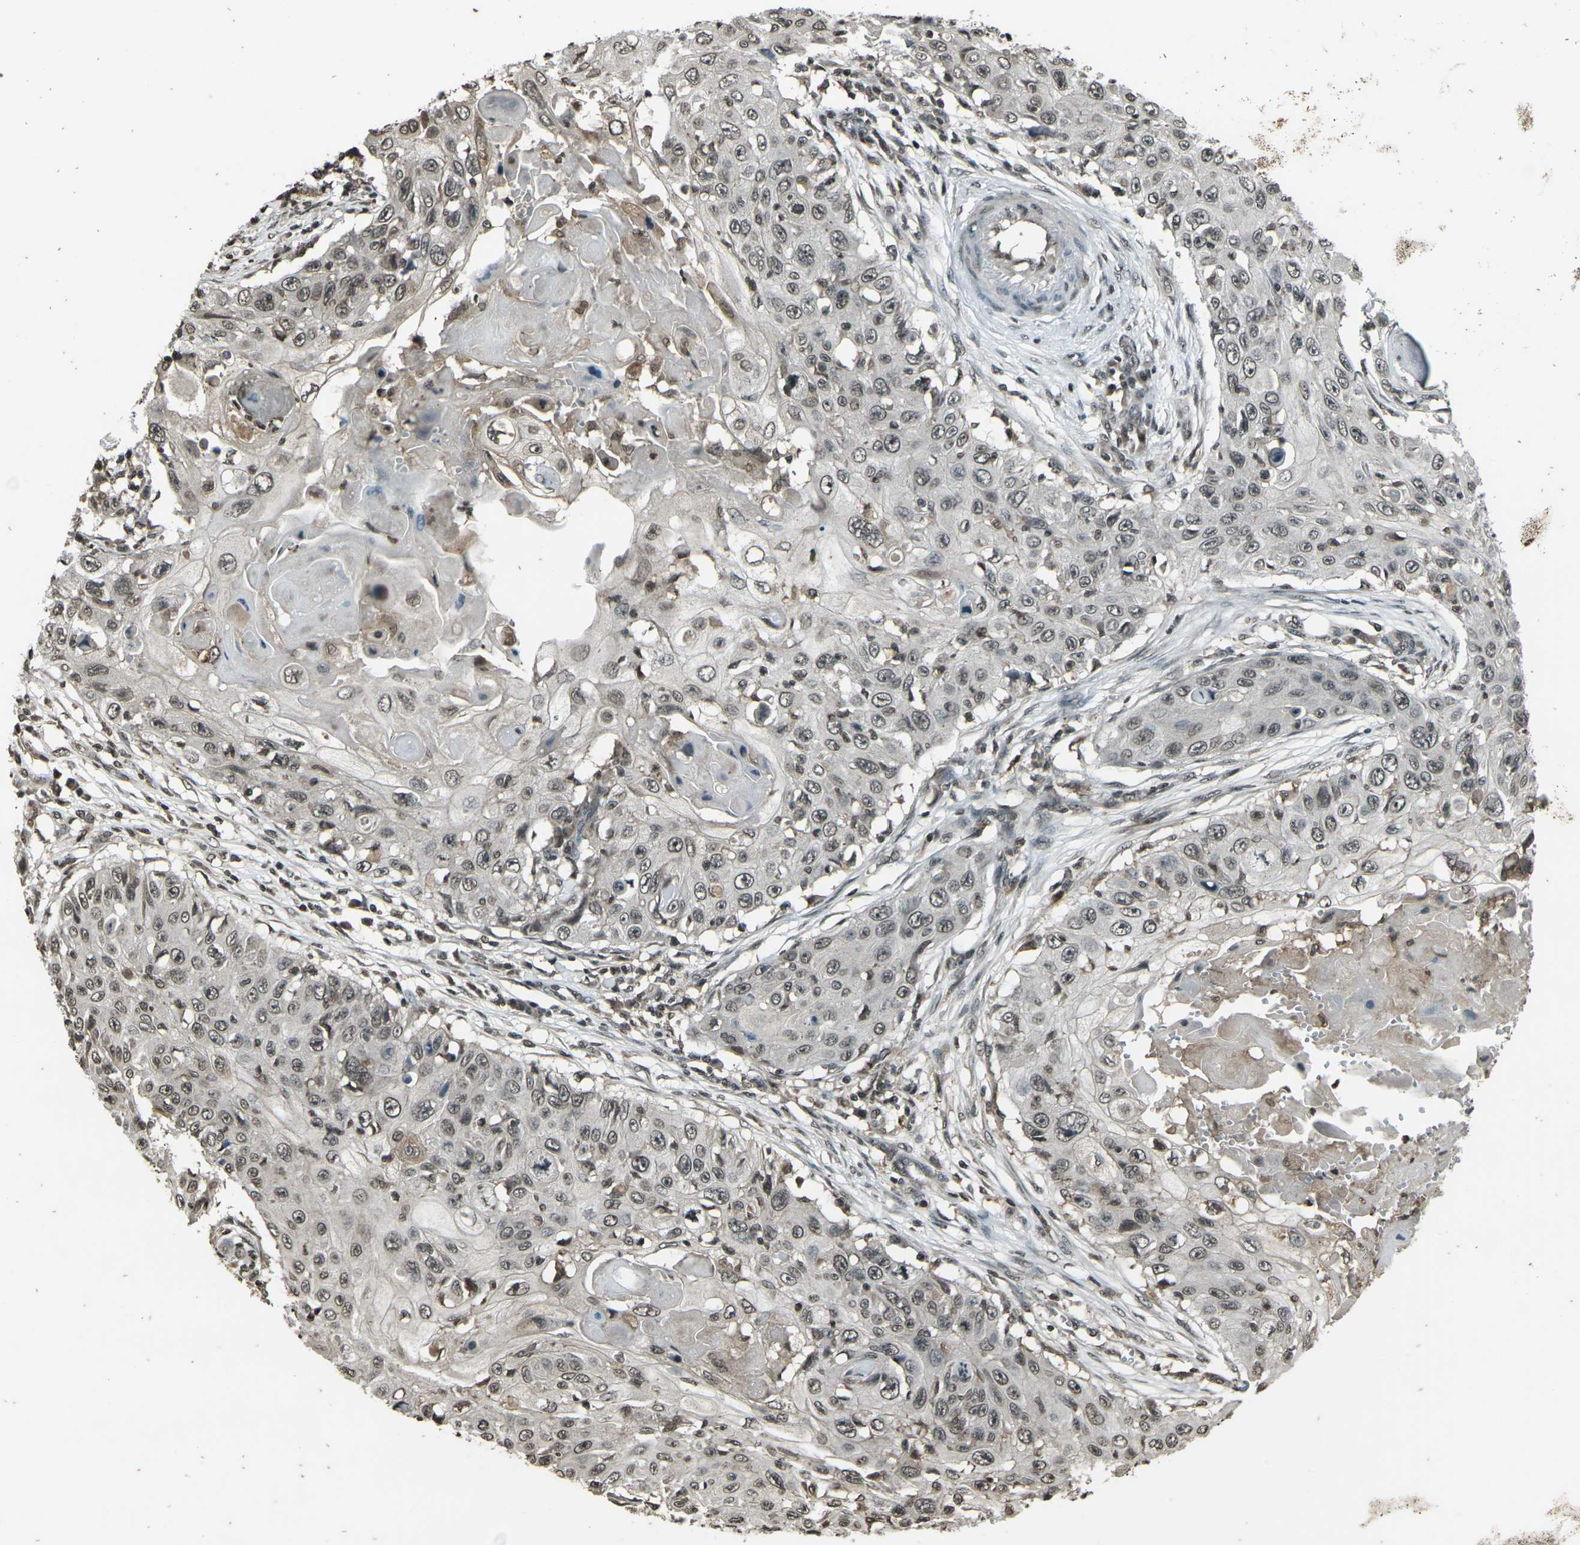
{"staining": {"intensity": "weak", "quantity": ">75%", "location": "nuclear"}, "tissue": "skin cancer", "cell_type": "Tumor cells", "image_type": "cancer", "snomed": [{"axis": "morphology", "description": "Squamous cell carcinoma, NOS"}, {"axis": "topography", "description": "Skin"}], "caption": "Protein staining exhibits weak nuclear staining in about >75% of tumor cells in skin cancer (squamous cell carcinoma). The protein of interest is stained brown, and the nuclei are stained in blue (DAB IHC with brightfield microscopy, high magnification).", "gene": "PRPF8", "patient": {"sex": "male", "age": 86}}